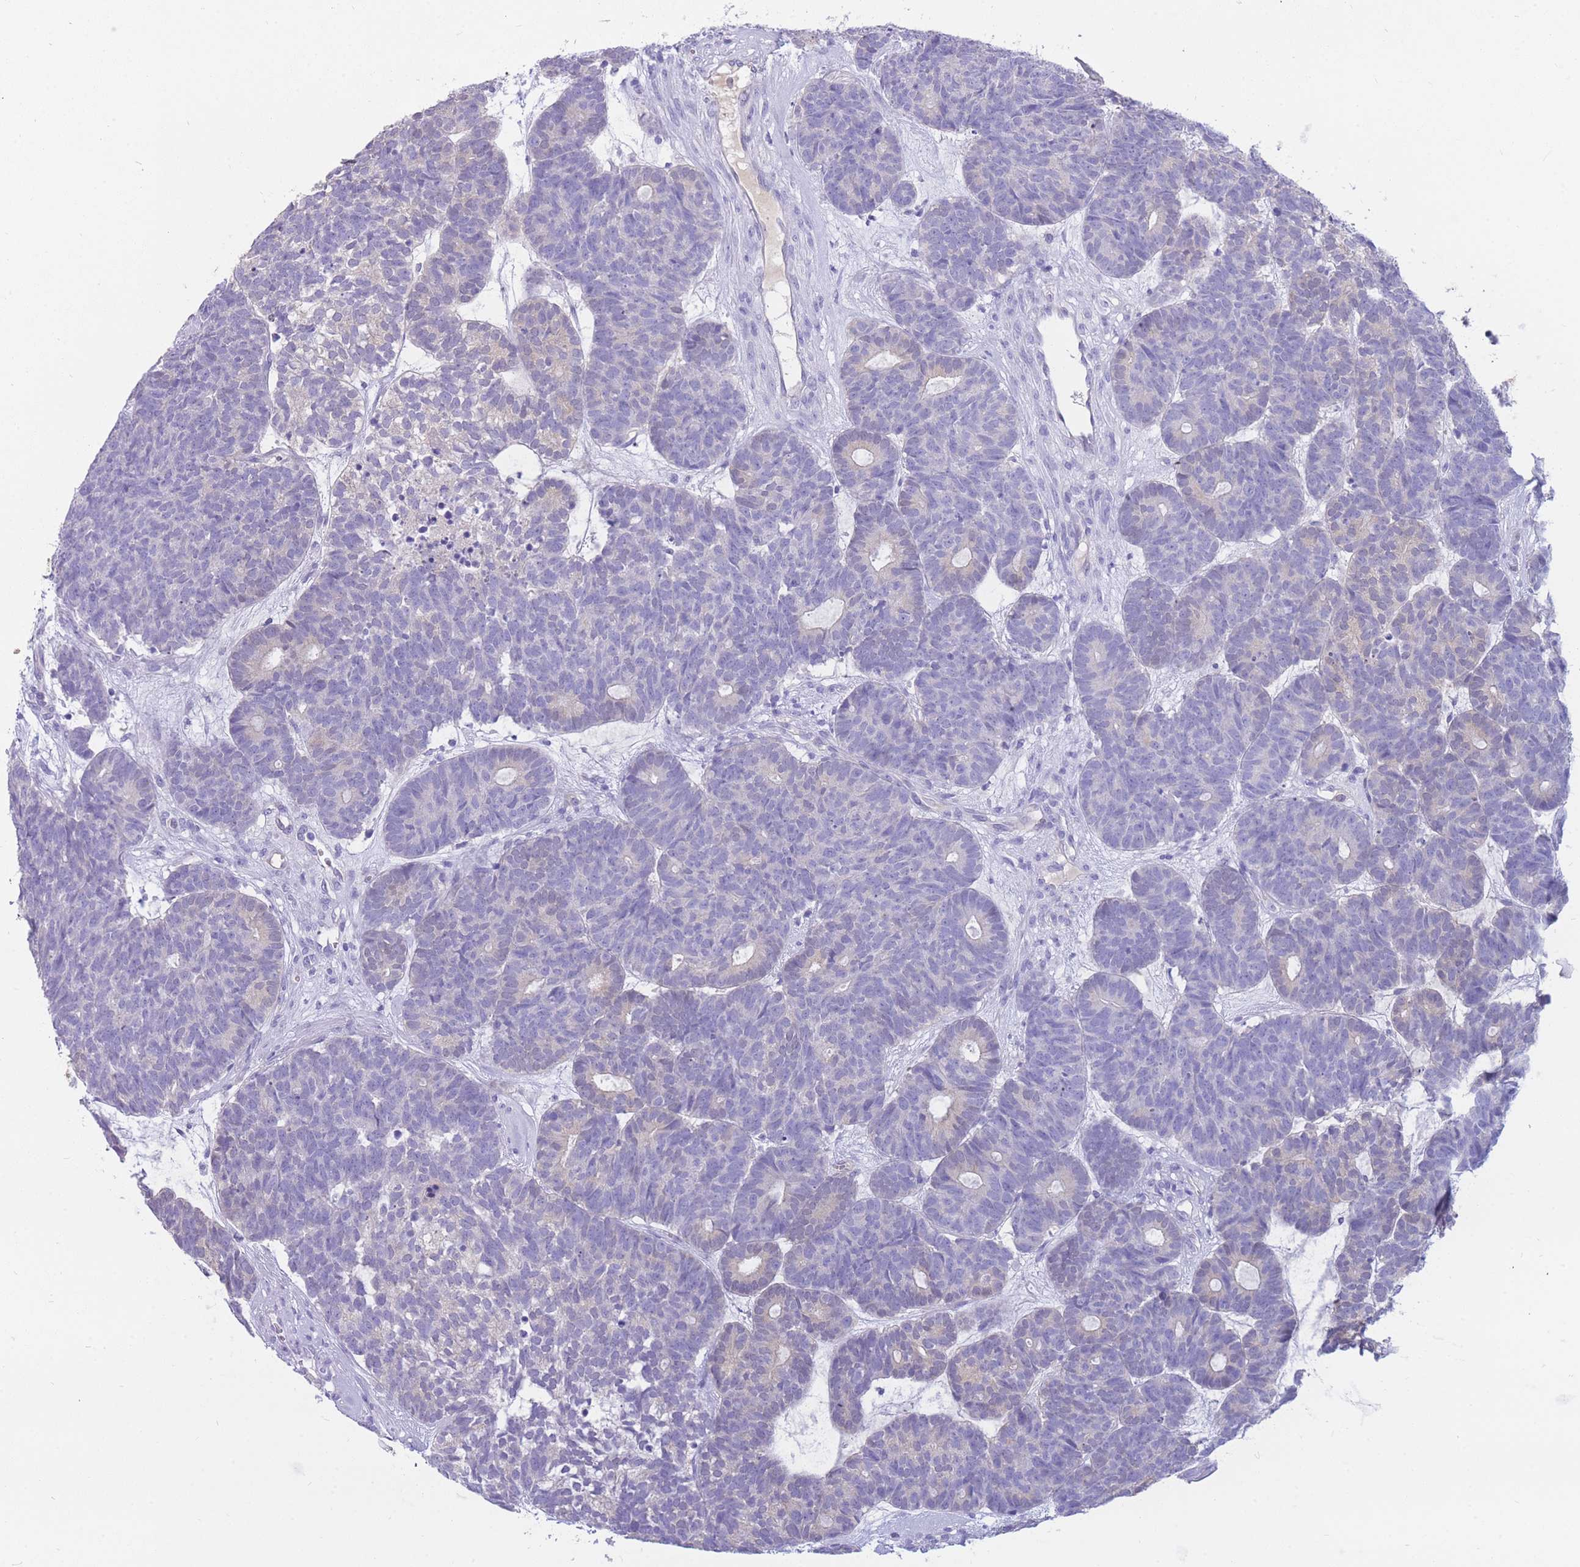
{"staining": {"intensity": "negative", "quantity": "none", "location": "none"}, "tissue": "head and neck cancer", "cell_type": "Tumor cells", "image_type": "cancer", "snomed": [{"axis": "morphology", "description": "Adenocarcinoma, NOS"}, {"axis": "topography", "description": "Head-Neck"}], "caption": "This is a histopathology image of IHC staining of head and neck cancer, which shows no staining in tumor cells.", "gene": "SULT1A1", "patient": {"sex": "female", "age": 81}}